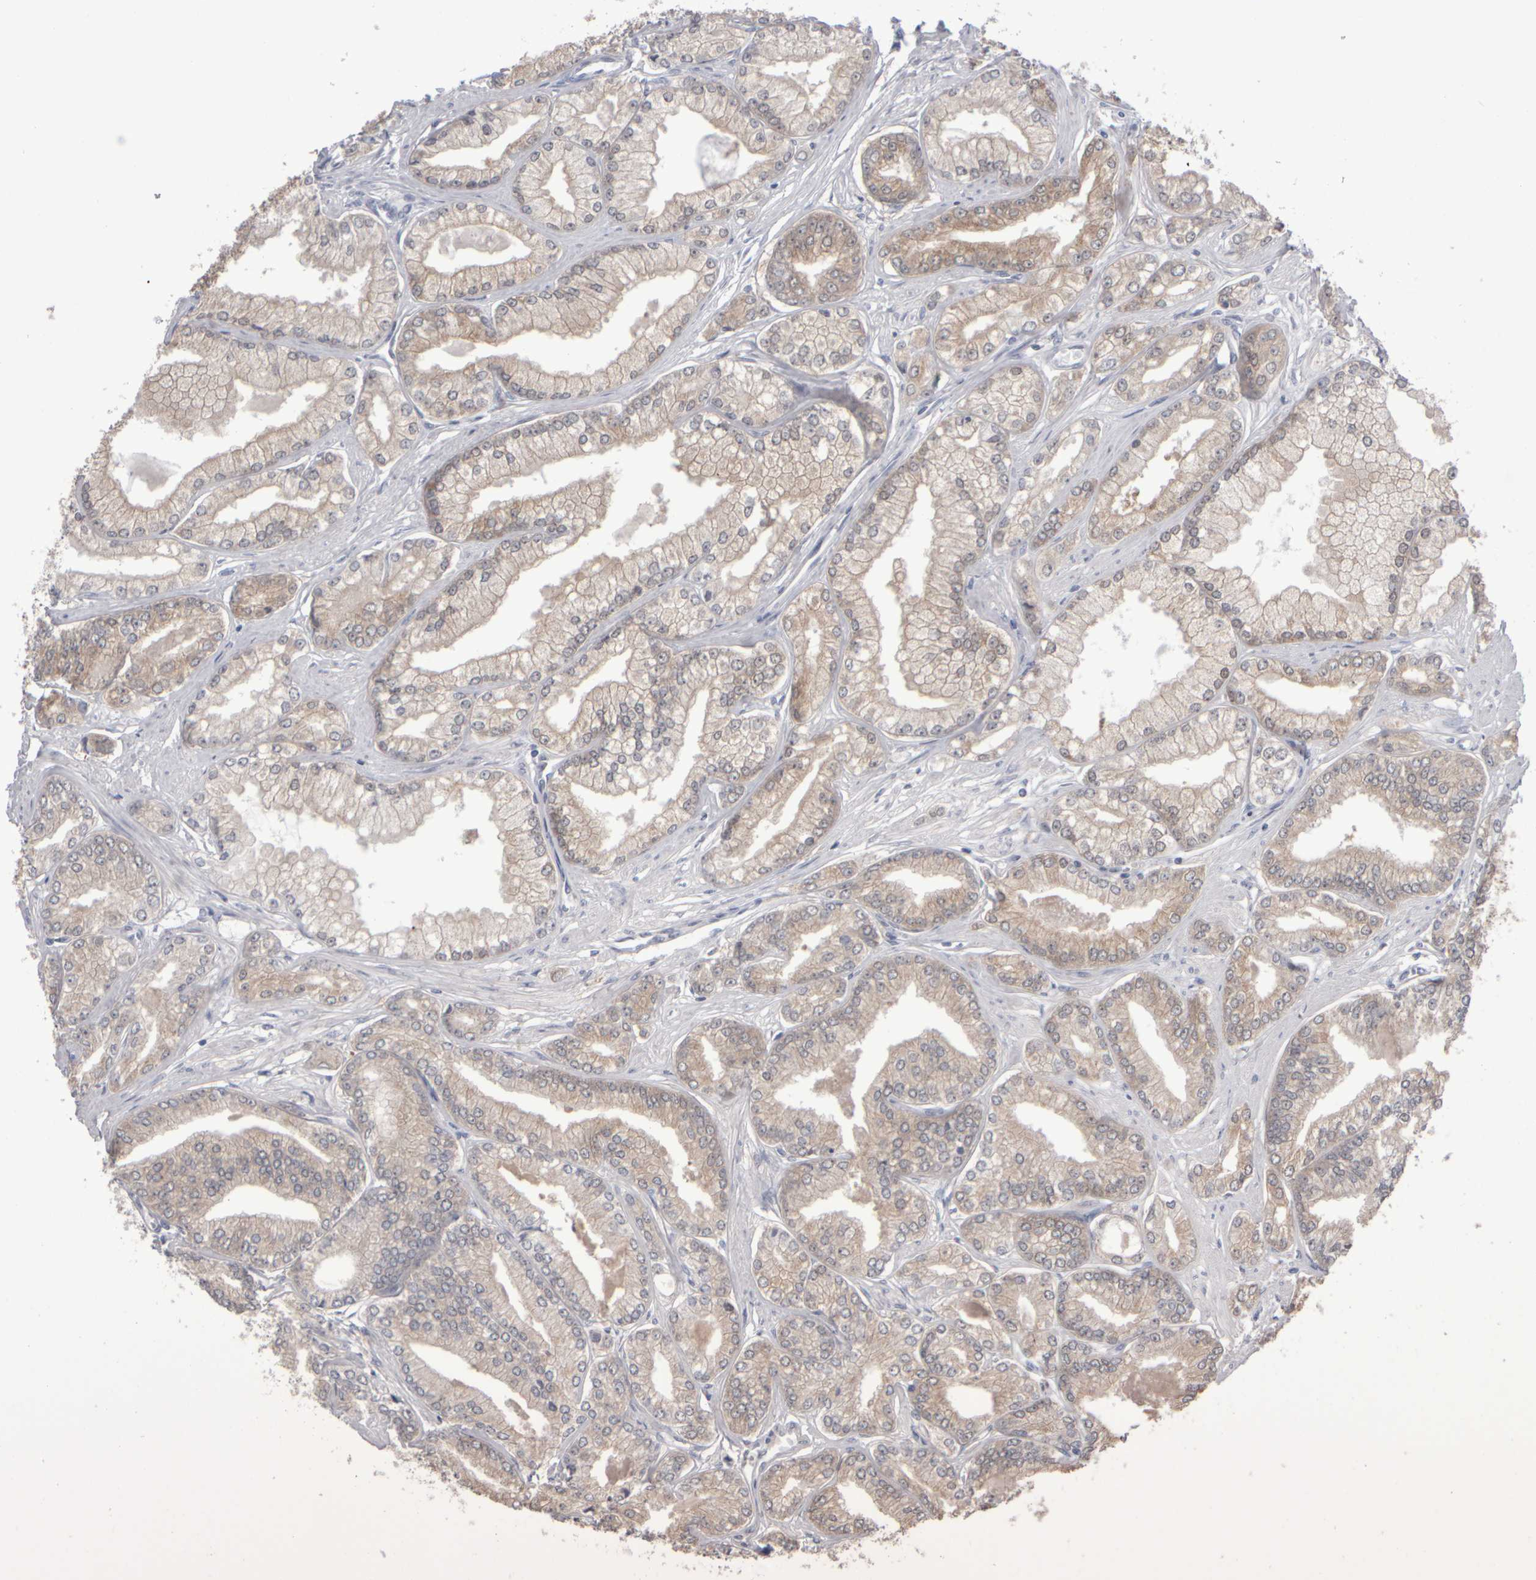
{"staining": {"intensity": "weak", "quantity": ">75%", "location": "cytoplasmic/membranous"}, "tissue": "prostate cancer", "cell_type": "Tumor cells", "image_type": "cancer", "snomed": [{"axis": "morphology", "description": "Adenocarcinoma, Low grade"}, {"axis": "topography", "description": "Prostate"}], "caption": "Immunohistochemistry (IHC) of low-grade adenocarcinoma (prostate) demonstrates low levels of weak cytoplasmic/membranous positivity in approximately >75% of tumor cells. Immunohistochemistry (IHC) stains the protein of interest in brown and the nuclei are stained blue.", "gene": "EPHX2", "patient": {"sex": "male", "age": 52}}